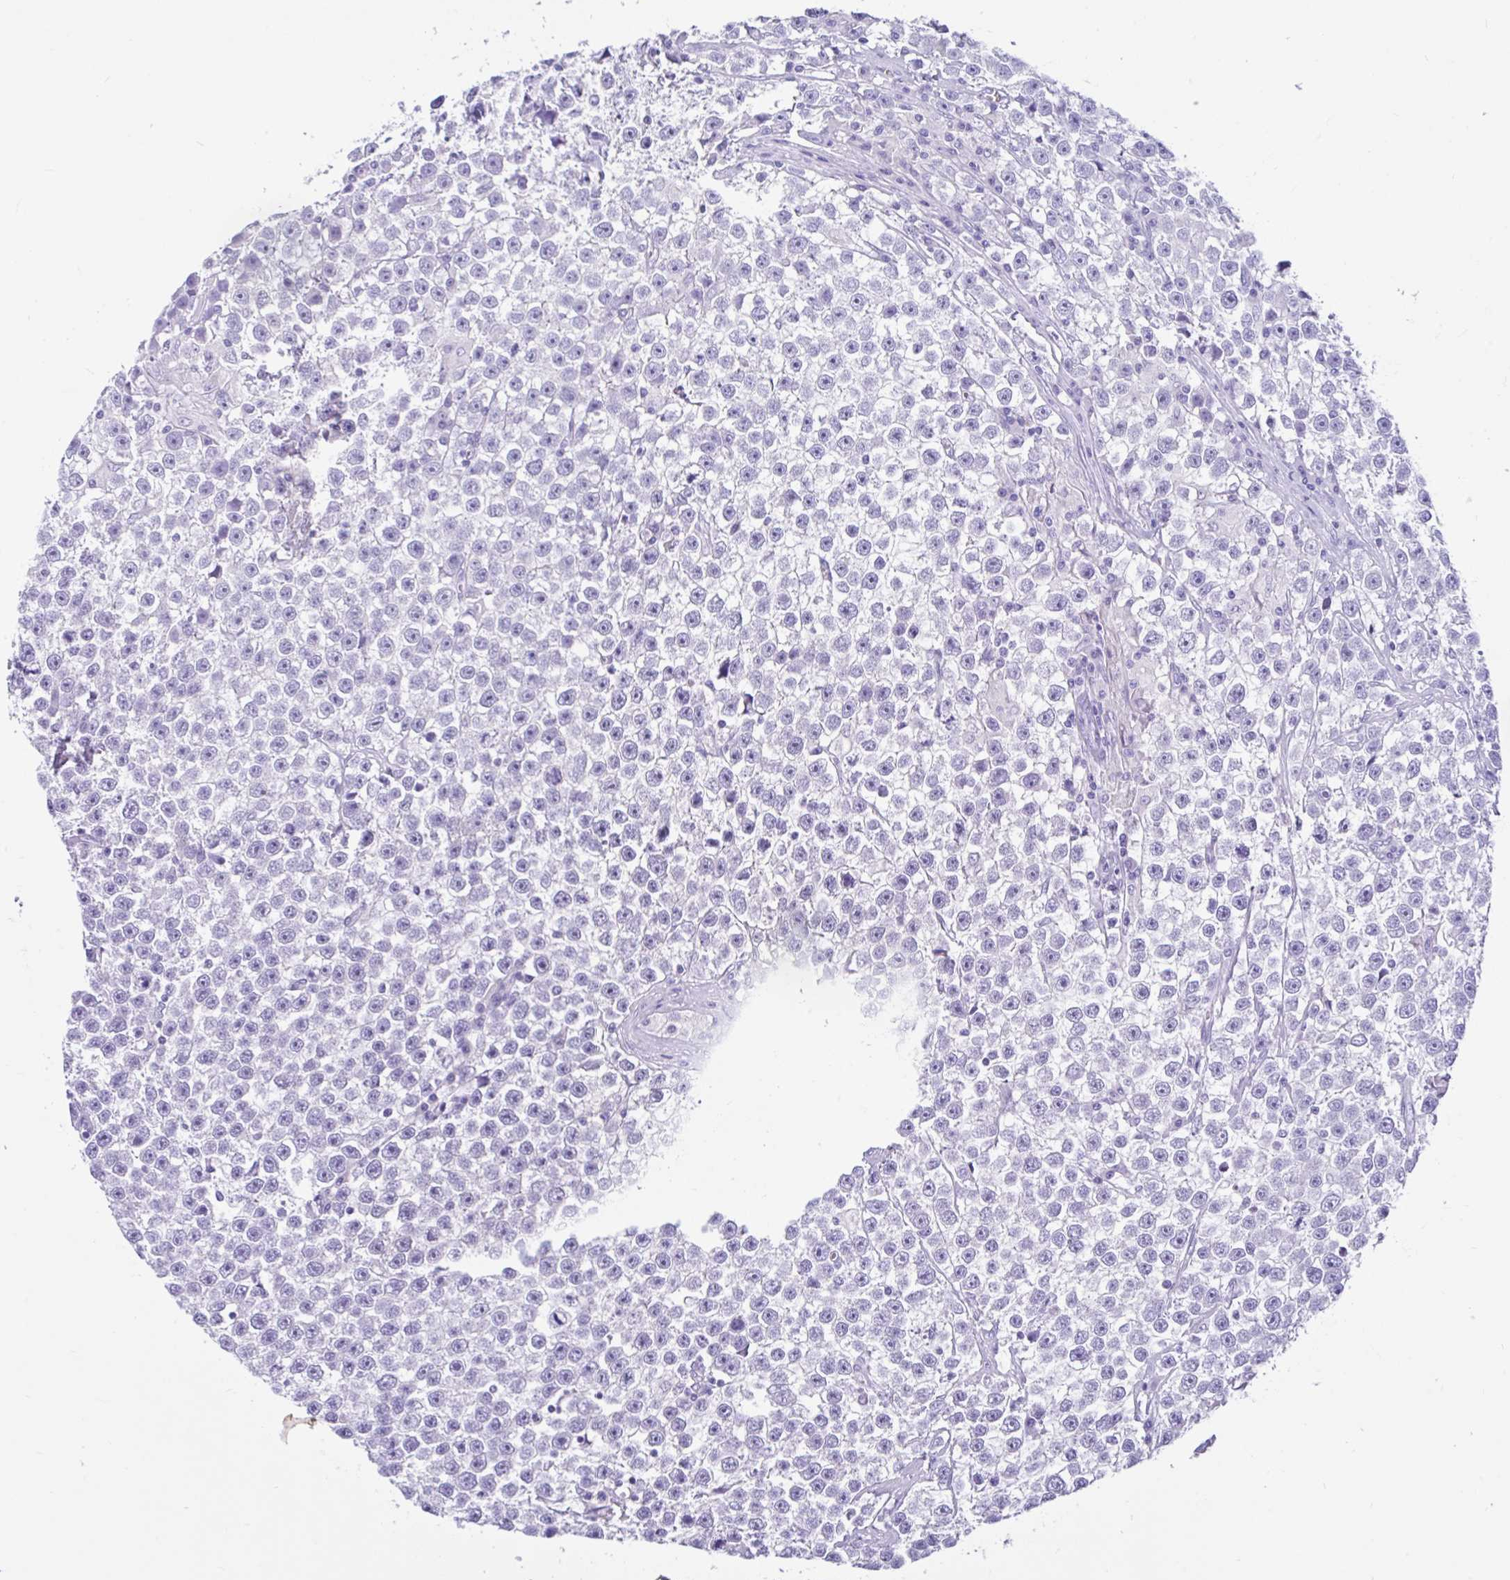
{"staining": {"intensity": "negative", "quantity": "none", "location": "none"}, "tissue": "testis cancer", "cell_type": "Tumor cells", "image_type": "cancer", "snomed": [{"axis": "morphology", "description": "Seminoma, NOS"}, {"axis": "topography", "description": "Testis"}], "caption": "A high-resolution image shows immunohistochemistry (IHC) staining of seminoma (testis), which reveals no significant expression in tumor cells.", "gene": "CYP19A1", "patient": {"sex": "male", "age": 31}}